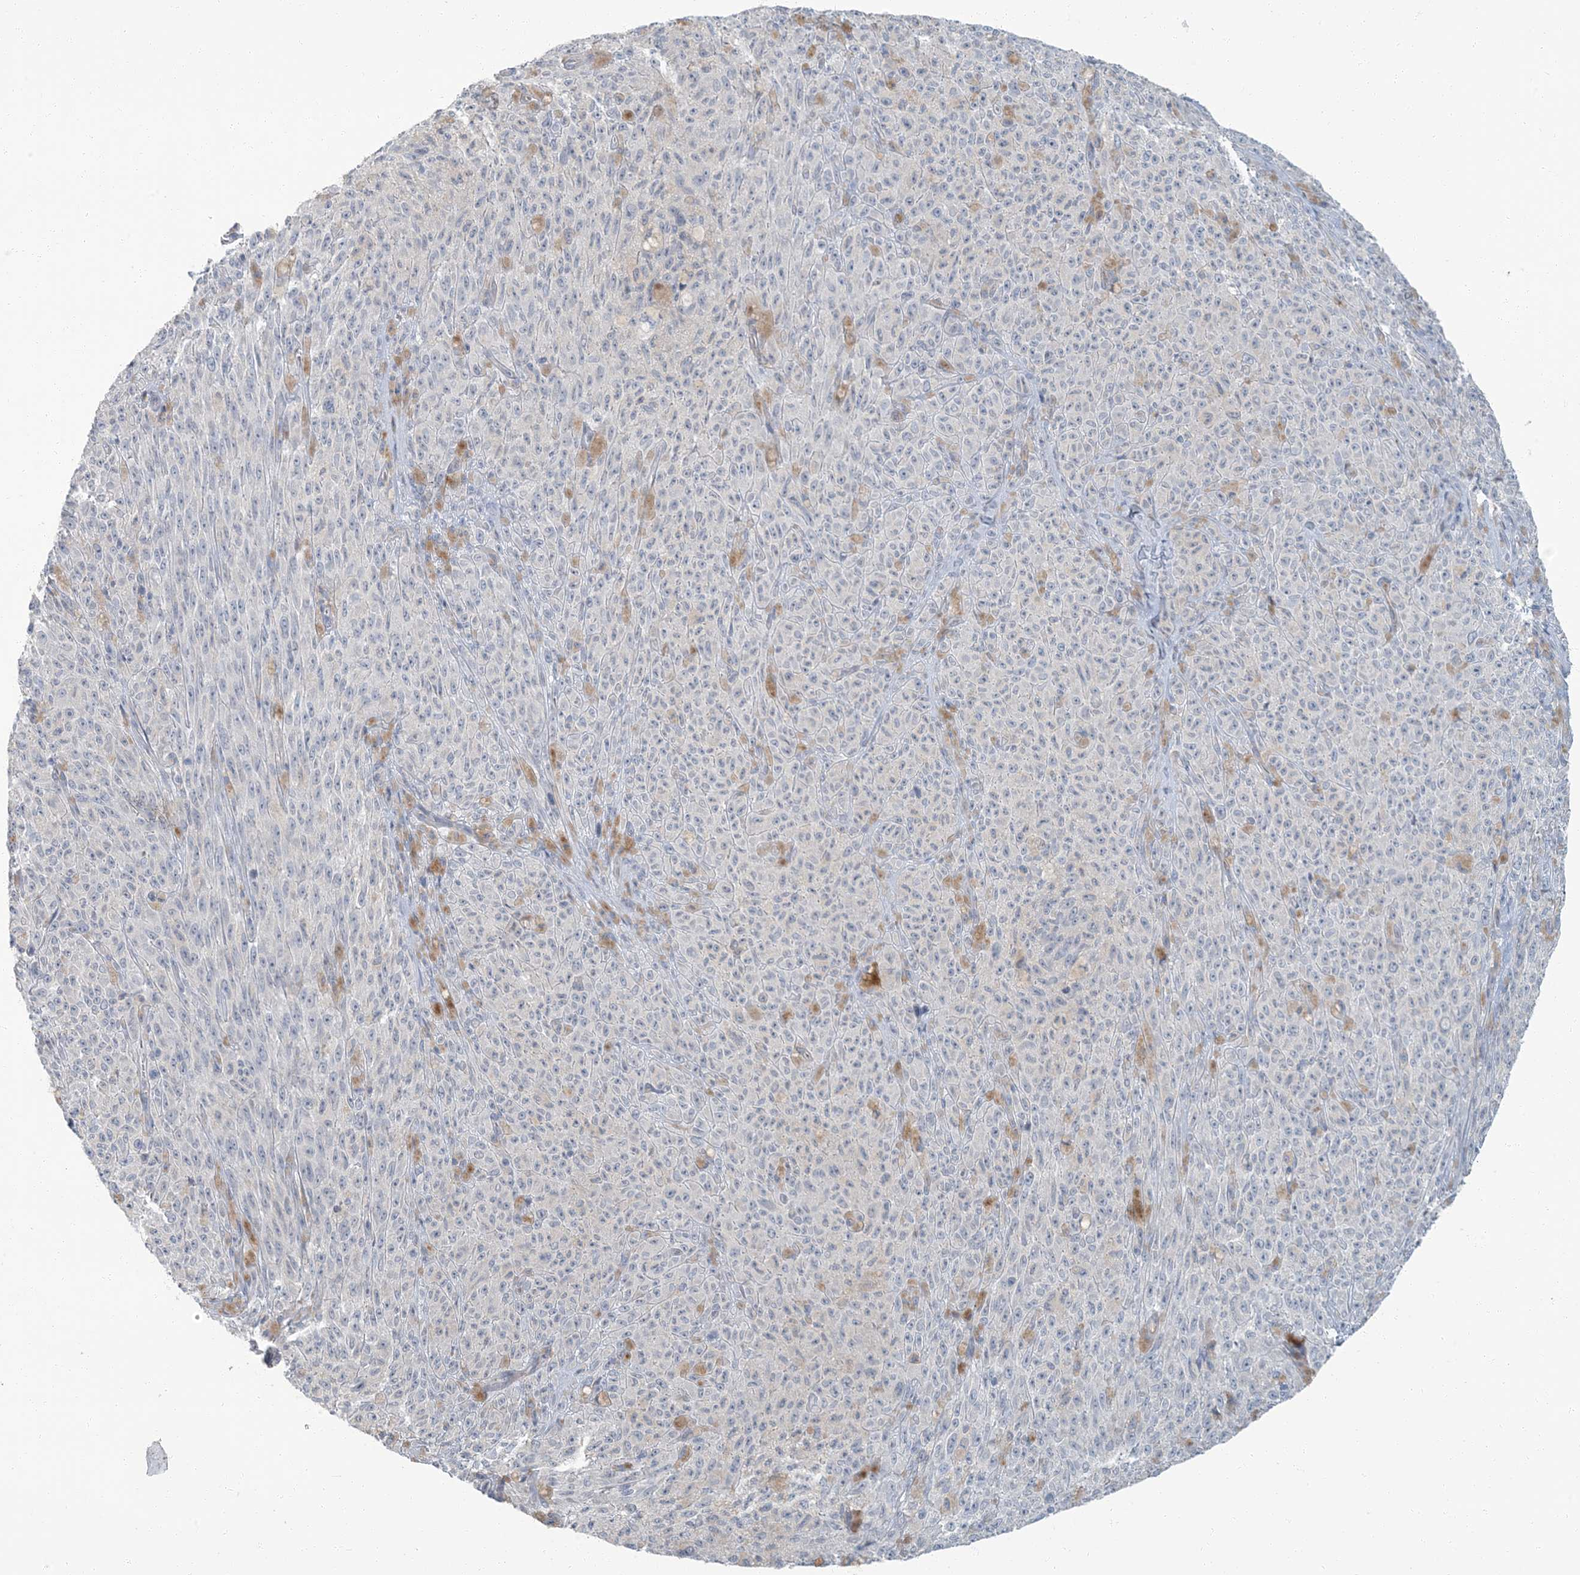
{"staining": {"intensity": "negative", "quantity": "none", "location": "none"}, "tissue": "melanoma", "cell_type": "Tumor cells", "image_type": "cancer", "snomed": [{"axis": "morphology", "description": "Malignant melanoma, NOS"}, {"axis": "topography", "description": "Skin"}], "caption": "DAB immunohistochemical staining of malignant melanoma displays no significant expression in tumor cells. (Immunohistochemistry (ihc), brightfield microscopy, high magnification).", "gene": "EPHA4", "patient": {"sex": "female", "age": 82}}